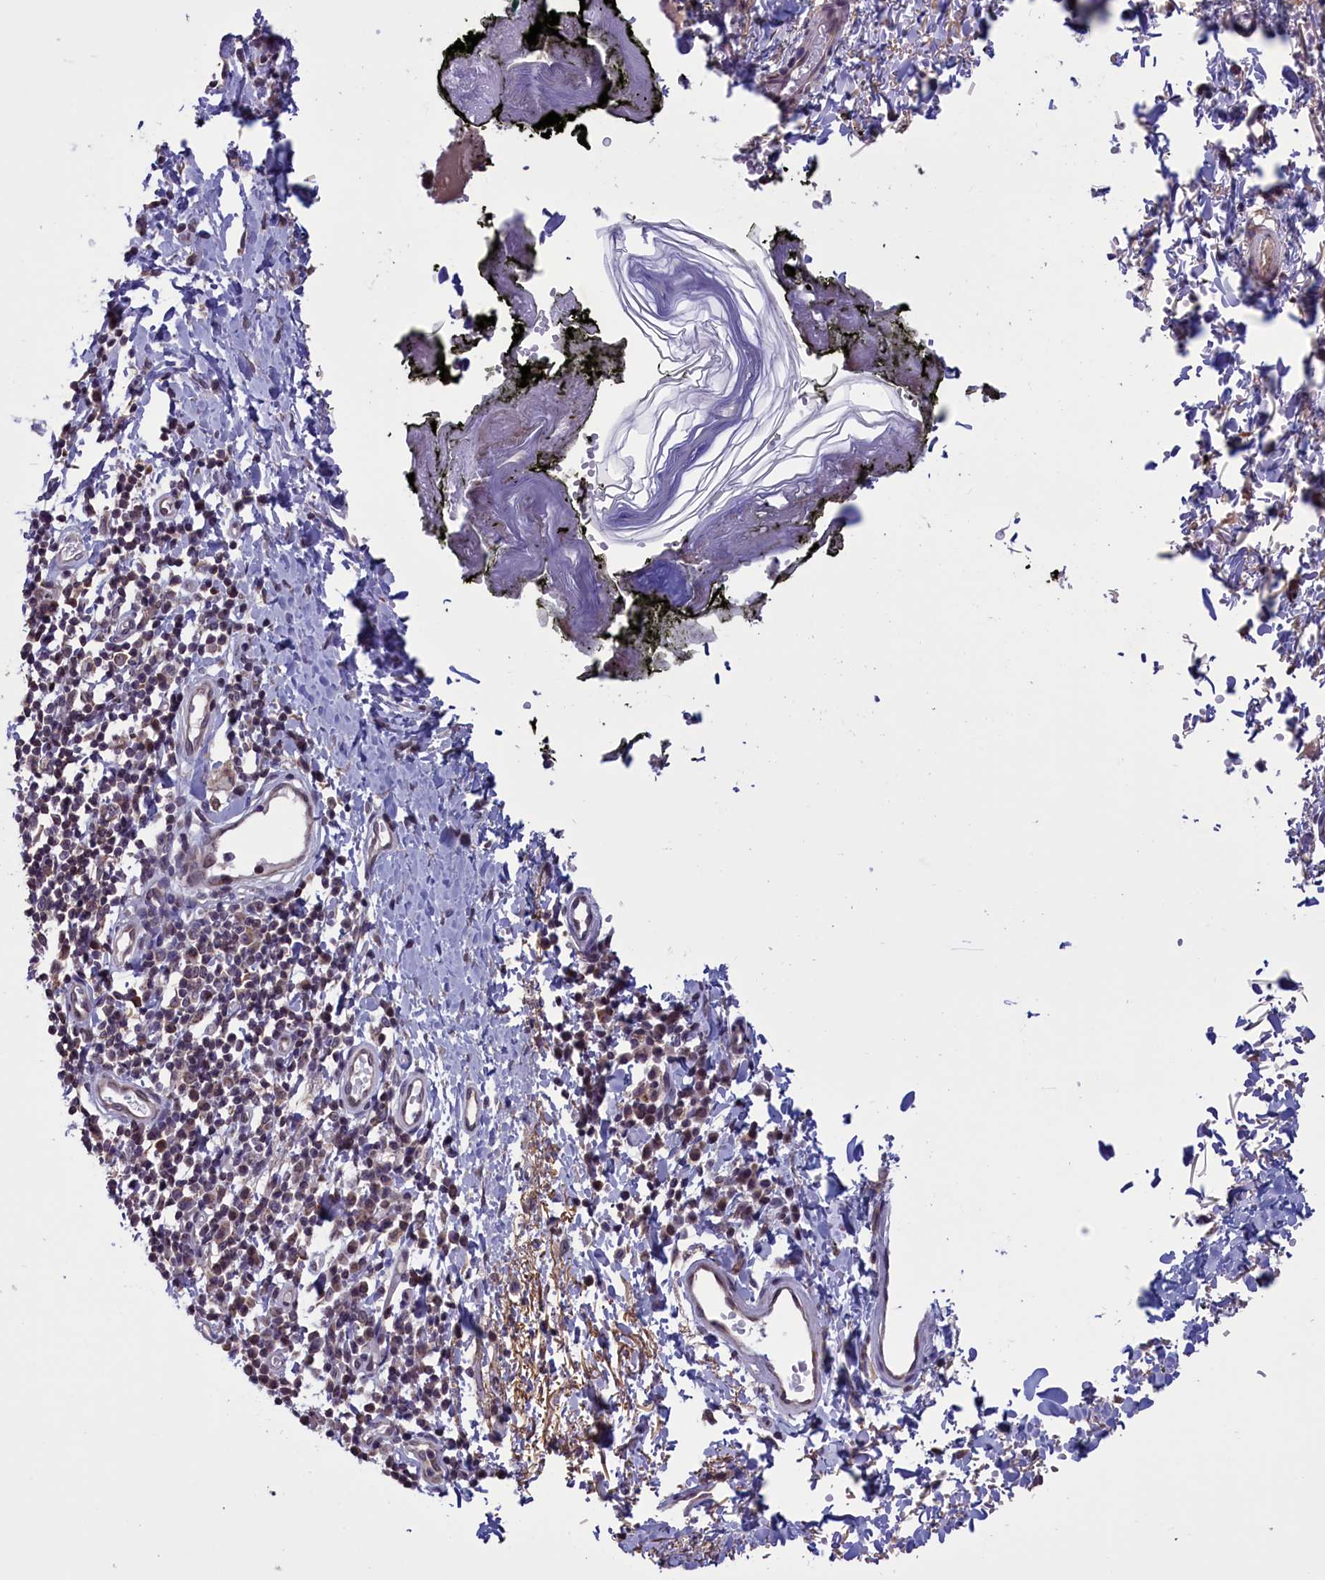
{"staining": {"intensity": "weak", "quantity": "25%-75%", "location": "nuclear"}, "tissue": "skin", "cell_type": "Epidermal cells", "image_type": "normal", "snomed": [{"axis": "morphology", "description": "Normal tissue, NOS"}, {"axis": "morphology", "description": "Inflammation, NOS"}, {"axis": "topography", "description": "Vulva"}], "caption": "IHC photomicrograph of unremarkable skin: skin stained using IHC reveals low levels of weak protein expression localized specifically in the nuclear of epidermal cells, appearing as a nuclear brown color.", "gene": "PARS2", "patient": {"sex": "female", "age": 84}}